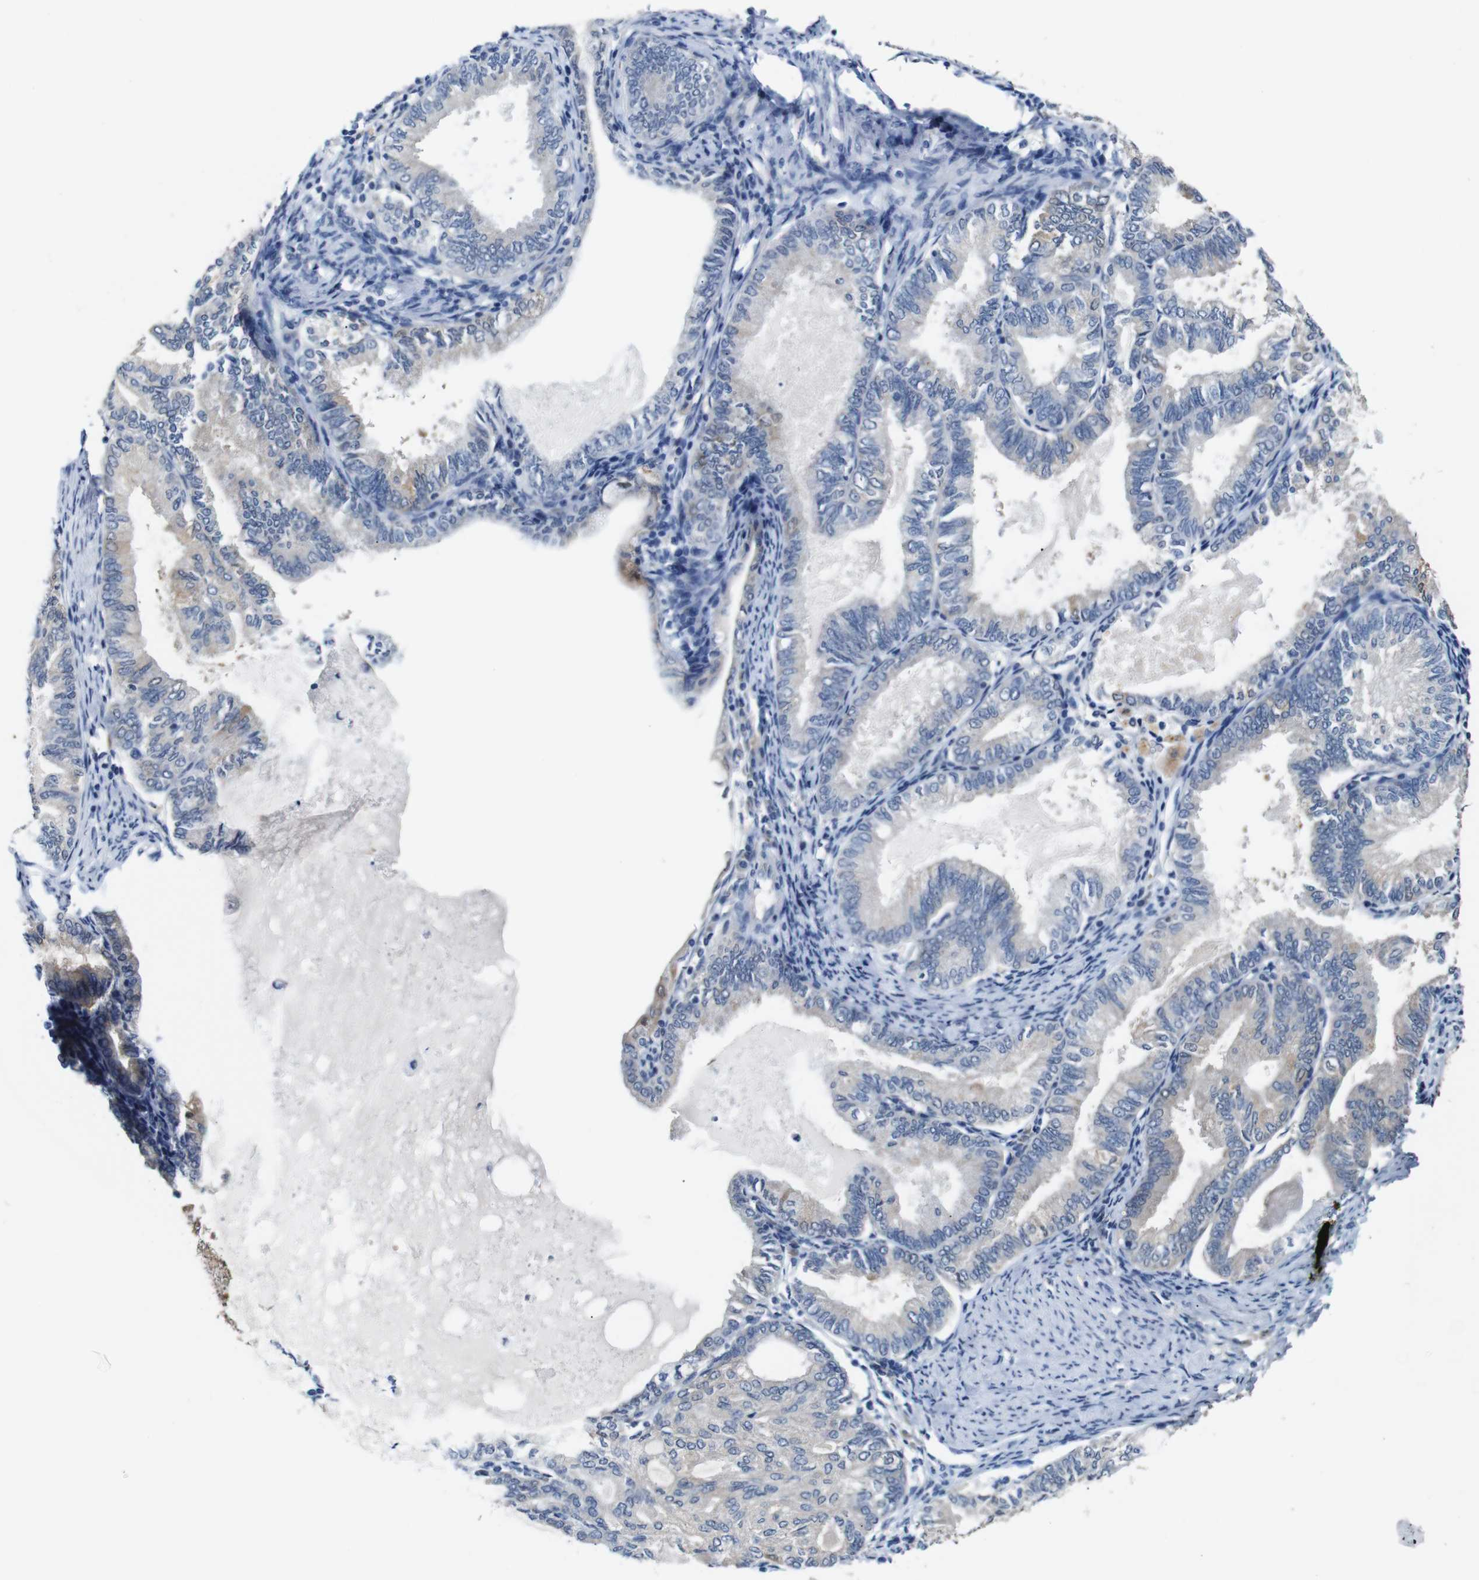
{"staining": {"intensity": "weak", "quantity": ">75%", "location": "cytoplasmic/membranous"}, "tissue": "endometrial cancer", "cell_type": "Tumor cells", "image_type": "cancer", "snomed": [{"axis": "morphology", "description": "Adenocarcinoma, NOS"}, {"axis": "topography", "description": "Endometrium"}], "caption": "A low amount of weak cytoplasmic/membranous staining is identified in about >75% of tumor cells in endometrial adenocarcinoma tissue. (DAB (3,3'-diaminobenzidine) IHC, brown staining for protein, blue staining for nuclei).", "gene": "TBC1D32", "patient": {"sex": "female", "age": 86}}